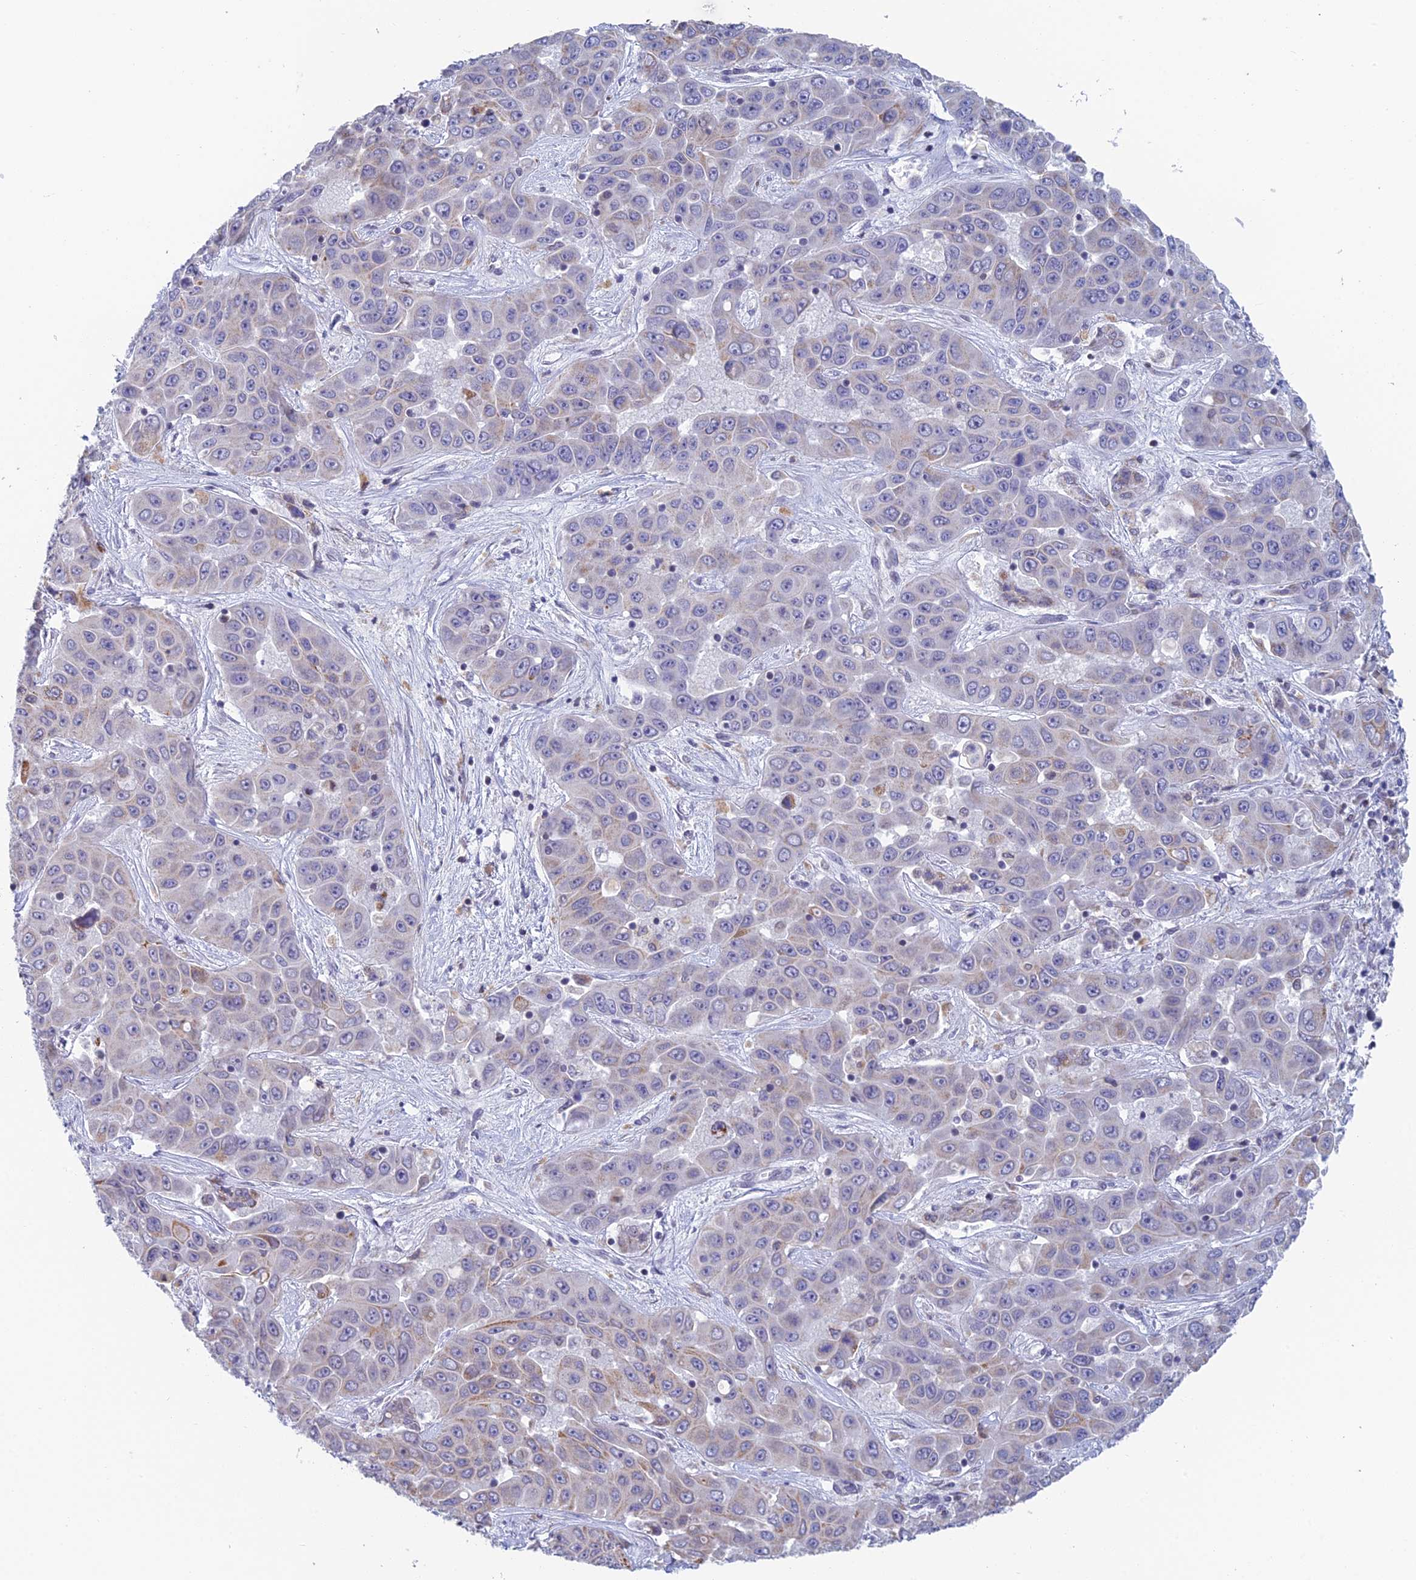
{"staining": {"intensity": "moderate", "quantity": "<25%", "location": "cytoplasmic/membranous"}, "tissue": "liver cancer", "cell_type": "Tumor cells", "image_type": "cancer", "snomed": [{"axis": "morphology", "description": "Cholangiocarcinoma"}, {"axis": "topography", "description": "Liver"}], "caption": "The micrograph displays a brown stain indicating the presence of a protein in the cytoplasmic/membranous of tumor cells in cholangiocarcinoma (liver).", "gene": "REXO5", "patient": {"sex": "female", "age": 52}}